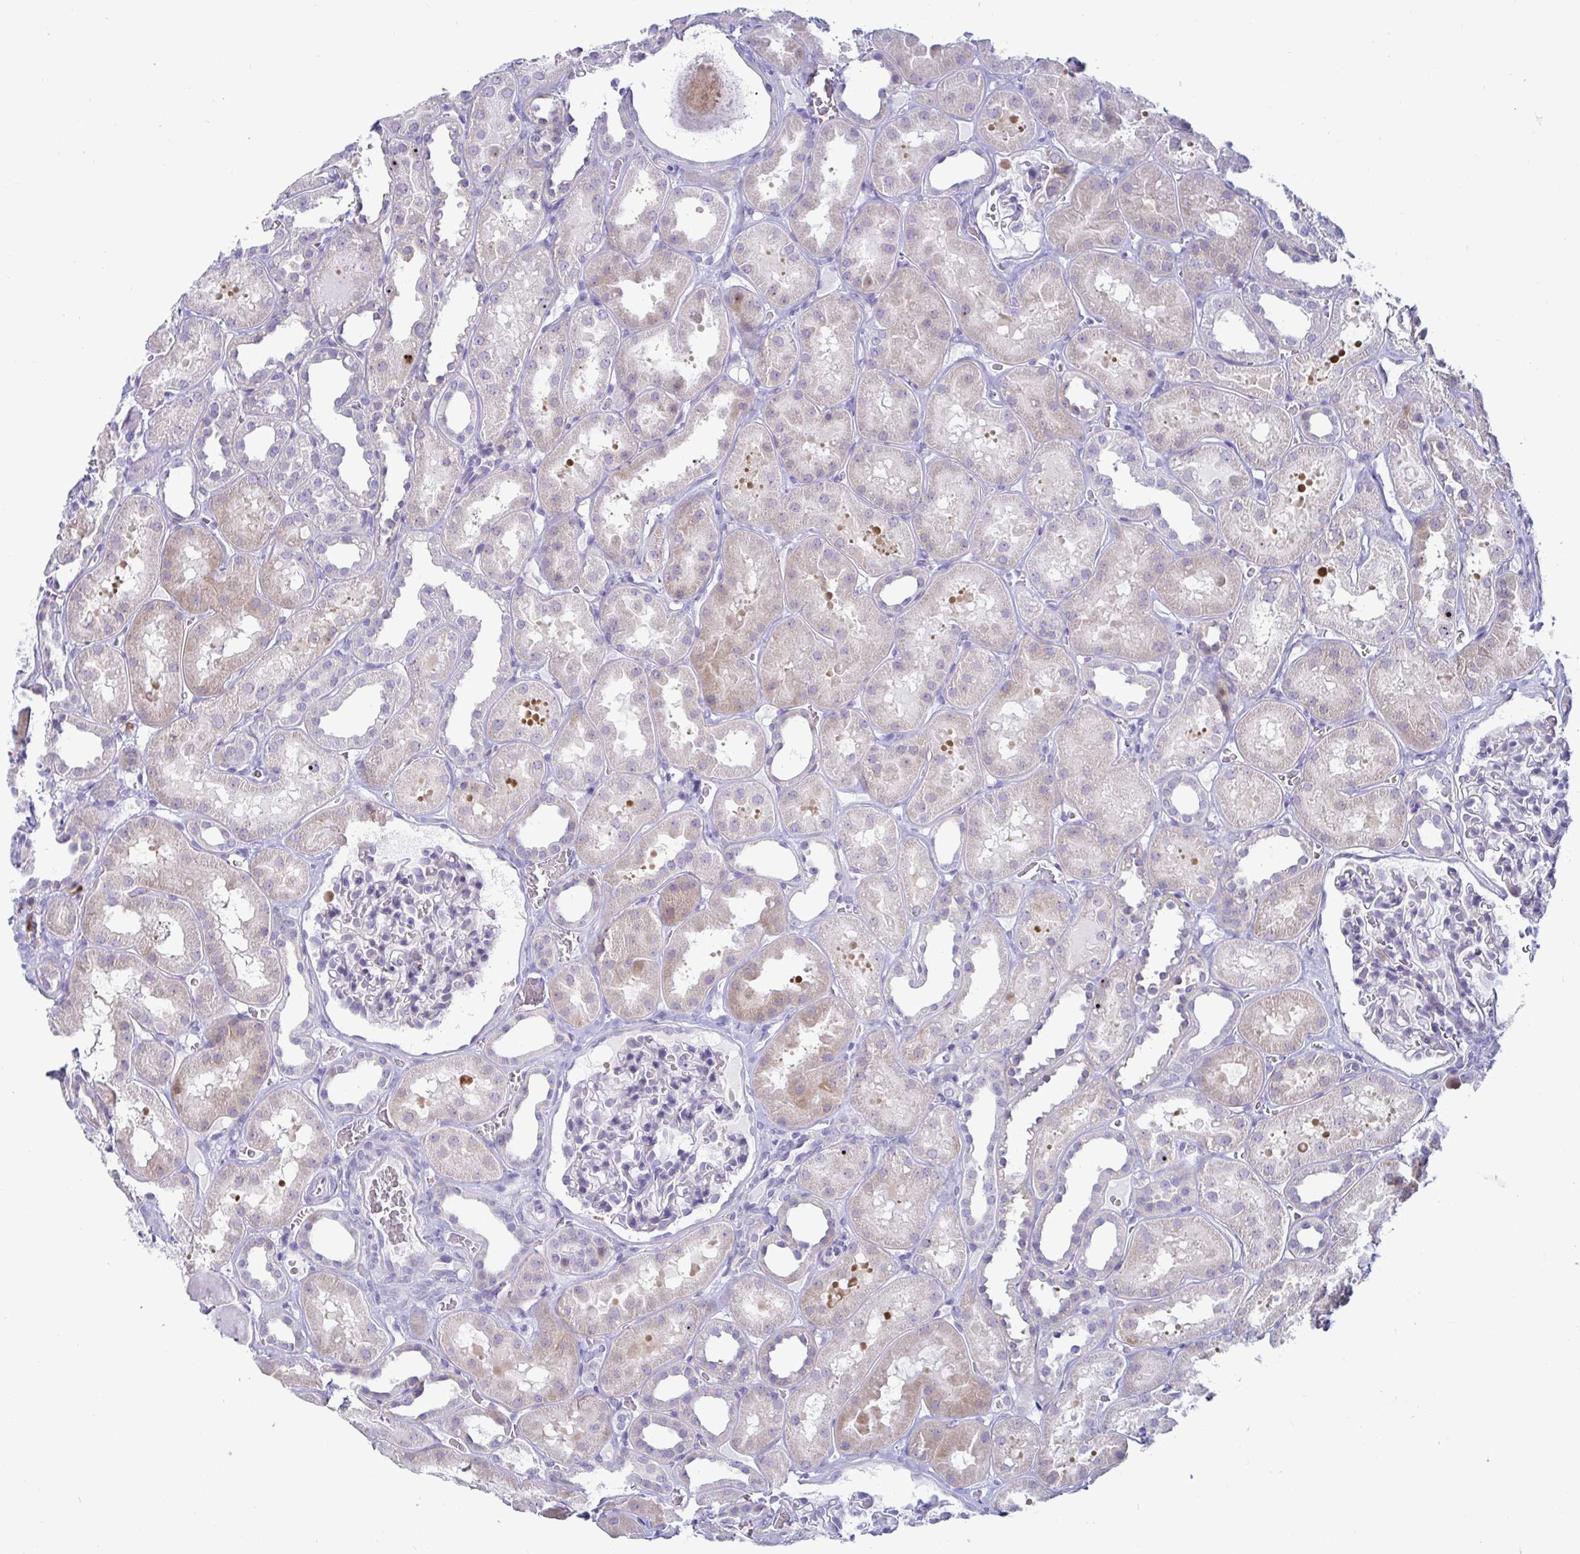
{"staining": {"intensity": "negative", "quantity": "none", "location": "none"}, "tissue": "kidney", "cell_type": "Cells in glomeruli", "image_type": "normal", "snomed": [{"axis": "morphology", "description": "Normal tissue, NOS"}, {"axis": "topography", "description": "Kidney"}], "caption": "This is a micrograph of IHC staining of unremarkable kidney, which shows no positivity in cells in glomeruli. (IHC, brightfield microscopy, high magnification).", "gene": "TFPI2", "patient": {"sex": "female", "age": 41}}